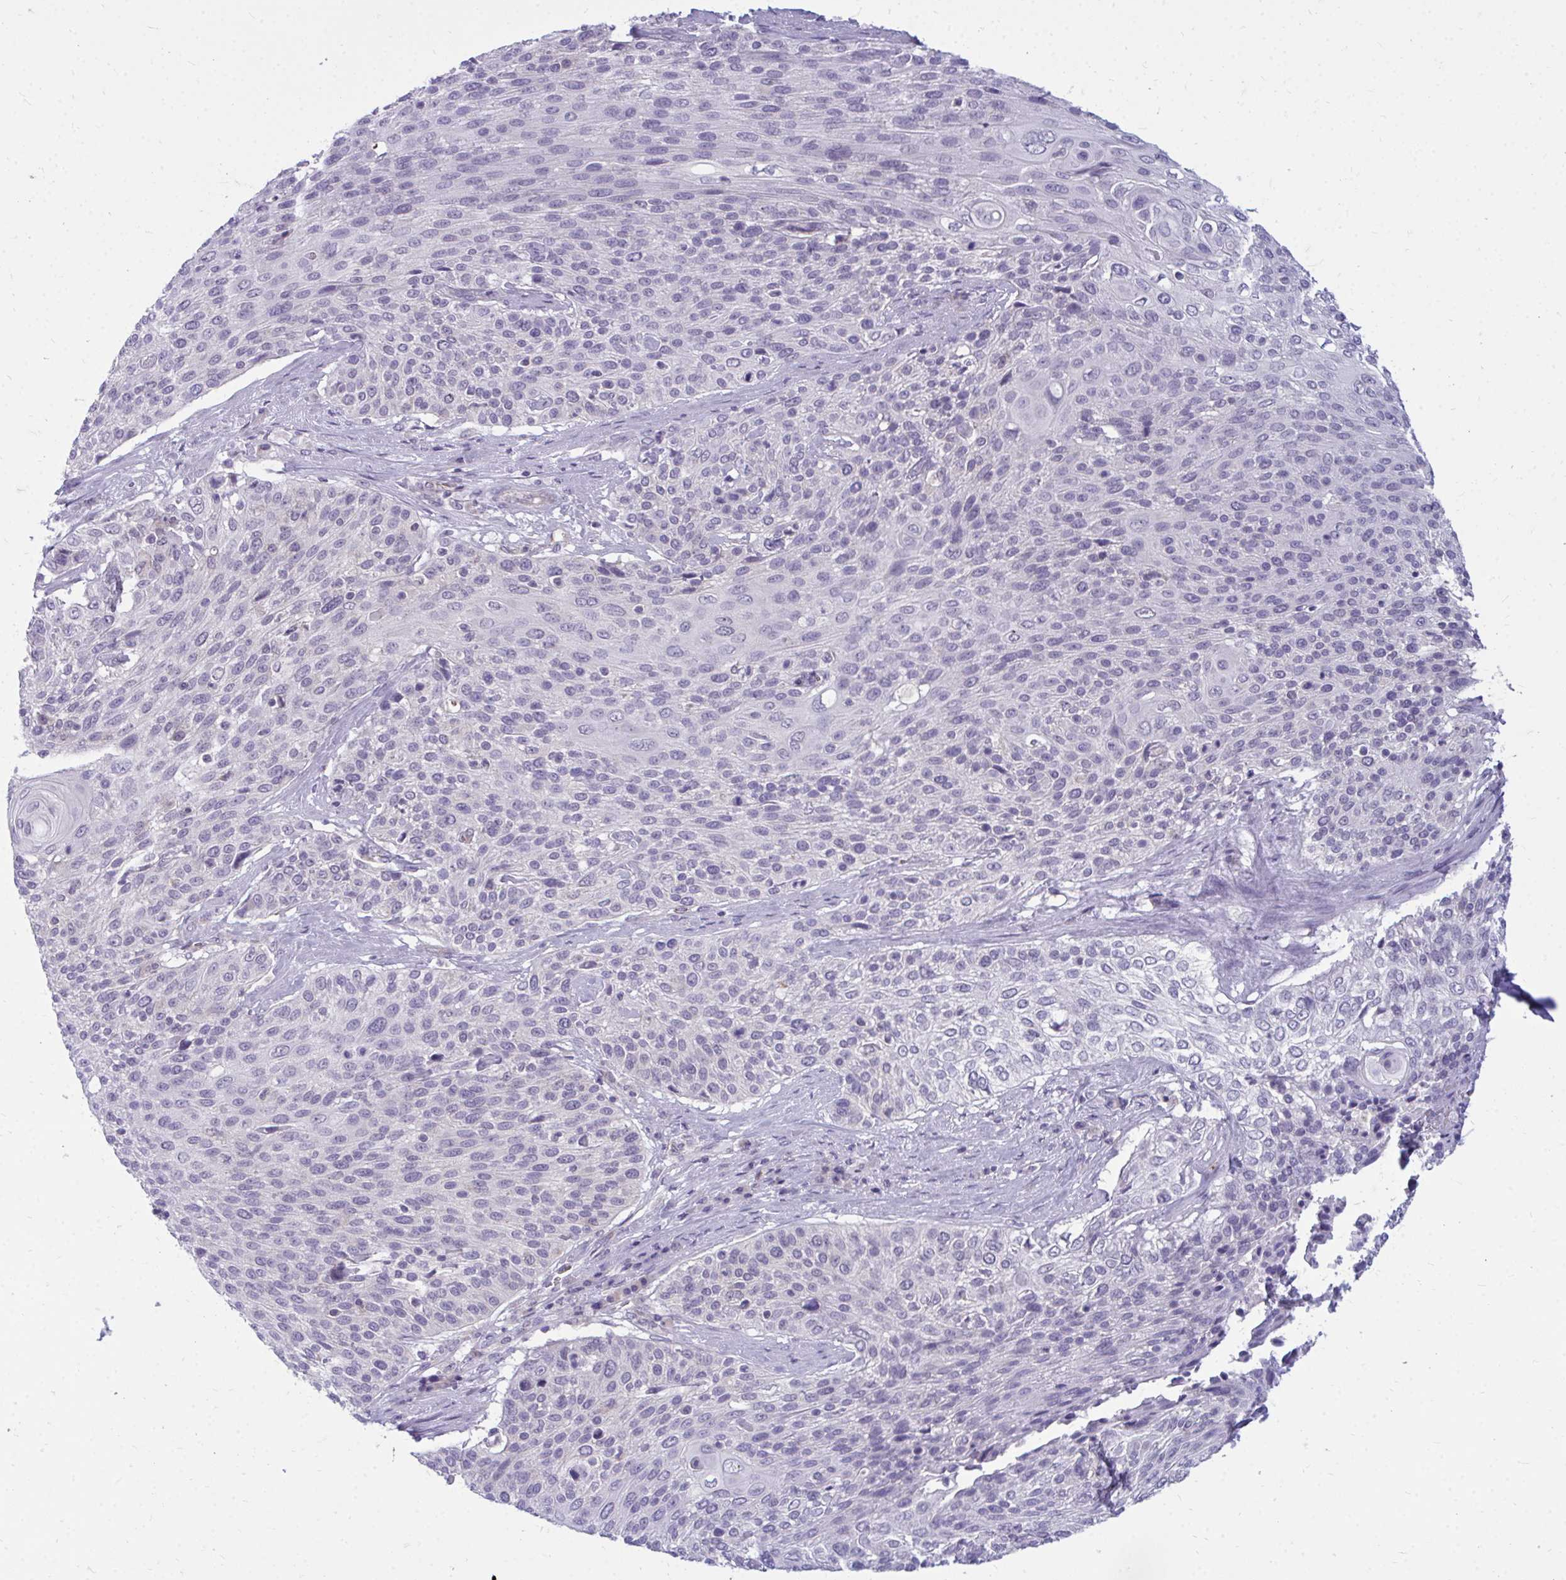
{"staining": {"intensity": "negative", "quantity": "none", "location": "none"}, "tissue": "cervical cancer", "cell_type": "Tumor cells", "image_type": "cancer", "snomed": [{"axis": "morphology", "description": "Squamous cell carcinoma, NOS"}, {"axis": "topography", "description": "Cervix"}], "caption": "Tumor cells are negative for protein expression in human cervical cancer.", "gene": "ACSL5", "patient": {"sex": "female", "age": 31}}